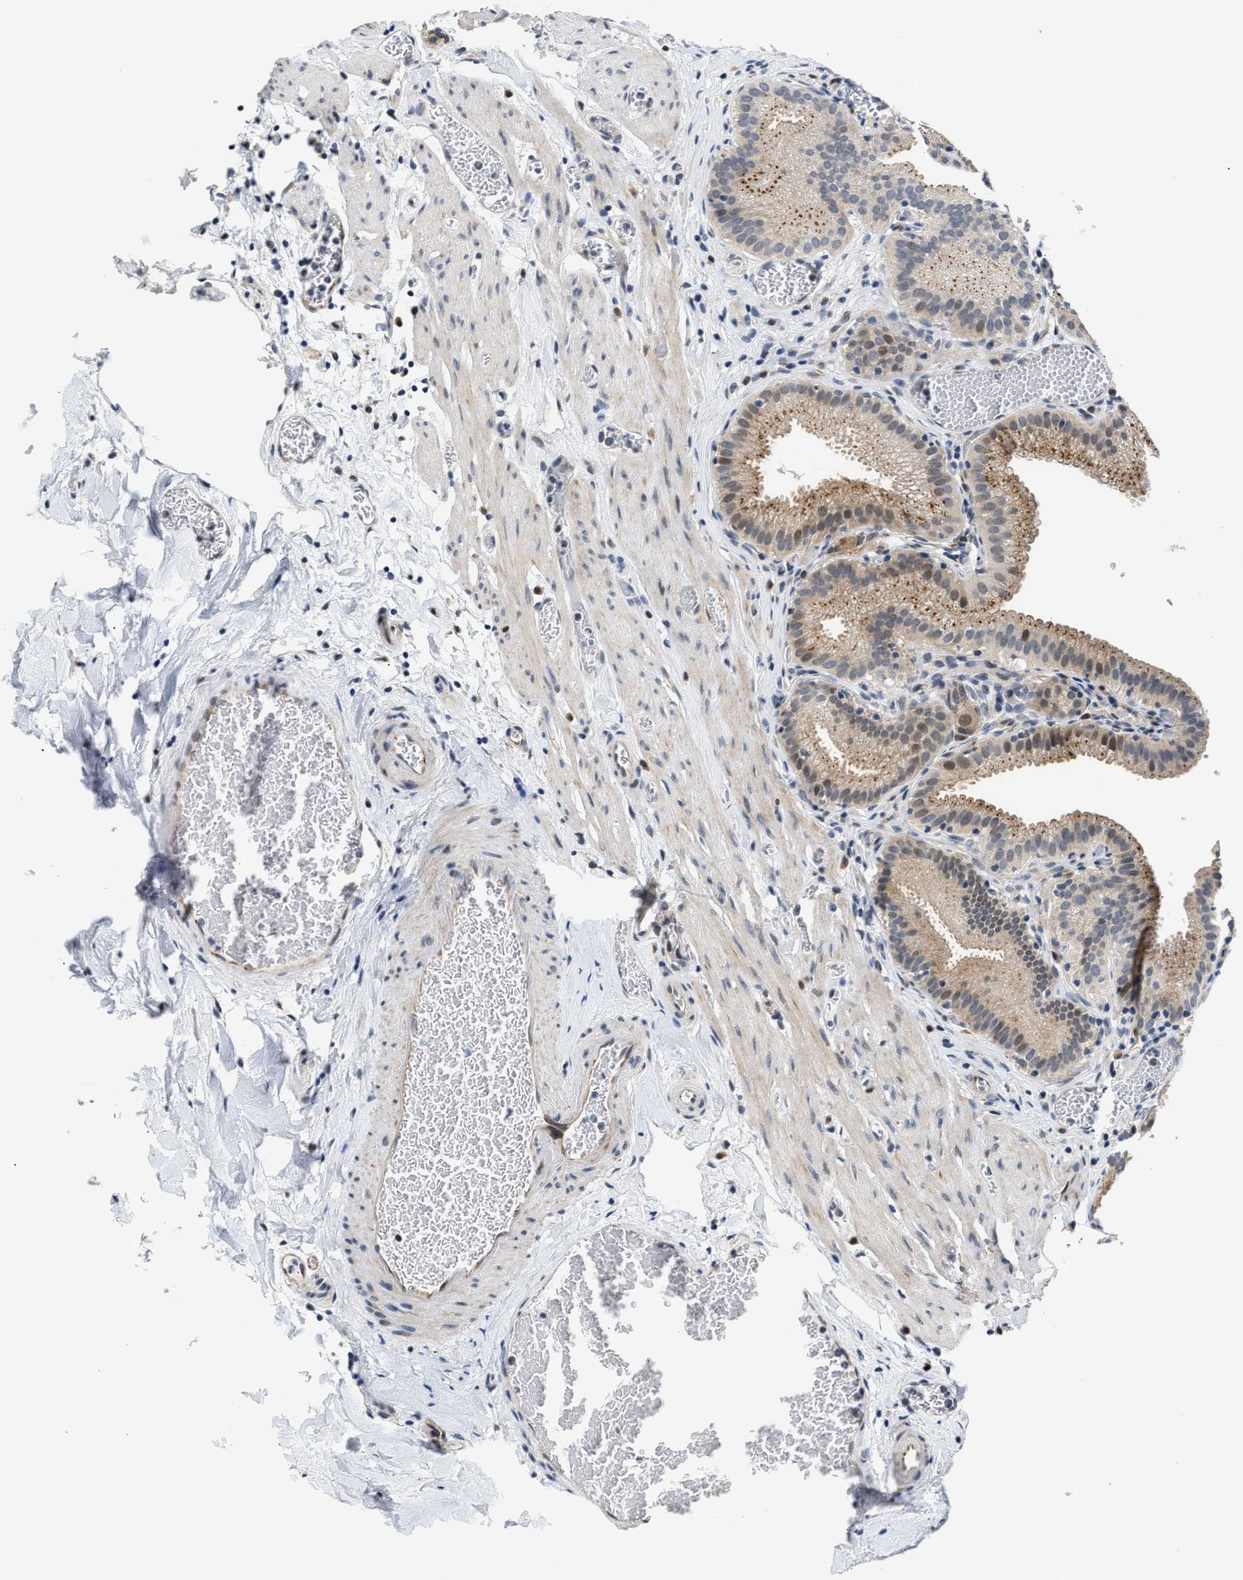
{"staining": {"intensity": "moderate", "quantity": ">75%", "location": "cytoplasmic/membranous,nuclear"}, "tissue": "gallbladder", "cell_type": "Glandular cells", "image_type": "normal", "snomed": [{"axis": "morphology", "description": "Normal tissue, NOS"}, {"axis": "topography", "description": "Gallbladder"}], "caption": "Protein positivity by IHC shows moderate cytoplasmic/membranous,nuclear expression in about >75% of glandular cells in normal gallbladder.", "gene": "PPM1H", "patient": {"sex": "male", "age": 54}}